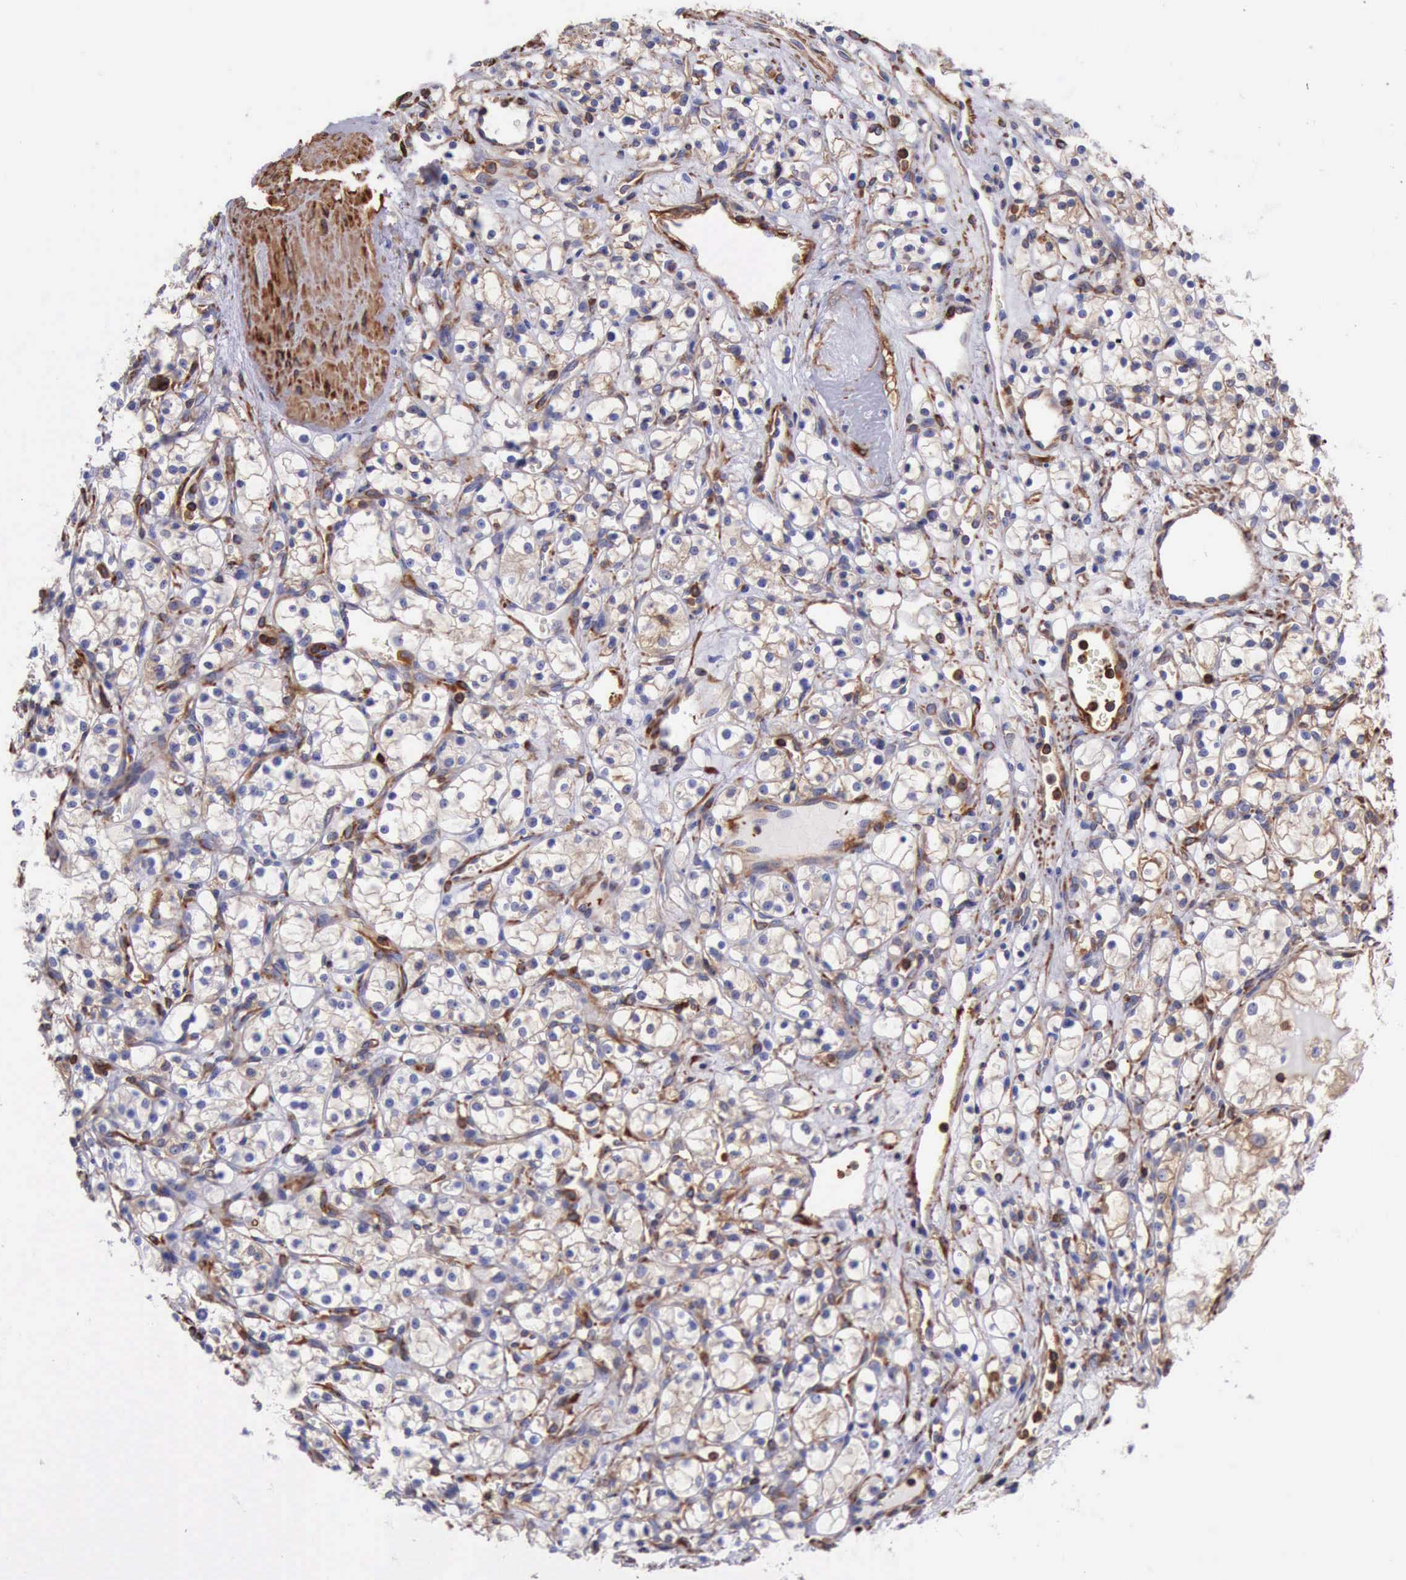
{"staining": {"intensity": "weak", "quantity": "25%-75%", "location": "cytoplasmic/membranous"}, "tissue": "renal cancer", "cell_type": "Tumor cells", "image_type": "cancer", "snomed": [{"axis": "morphology", "description": "Adenocarcinoma, NOS"}, {"axis": "topography", "description": "Kidney"}], "caption": "An immunohistochemistry photomicrograph of tumor tissue is shown. Protein staining in brown highlights weak cytoplasmic/membranous positivity in adenocarcinoma (renal) within tumor cells.", "gene": "FLNA", "patient": {"sex": "male", "age": 61}}